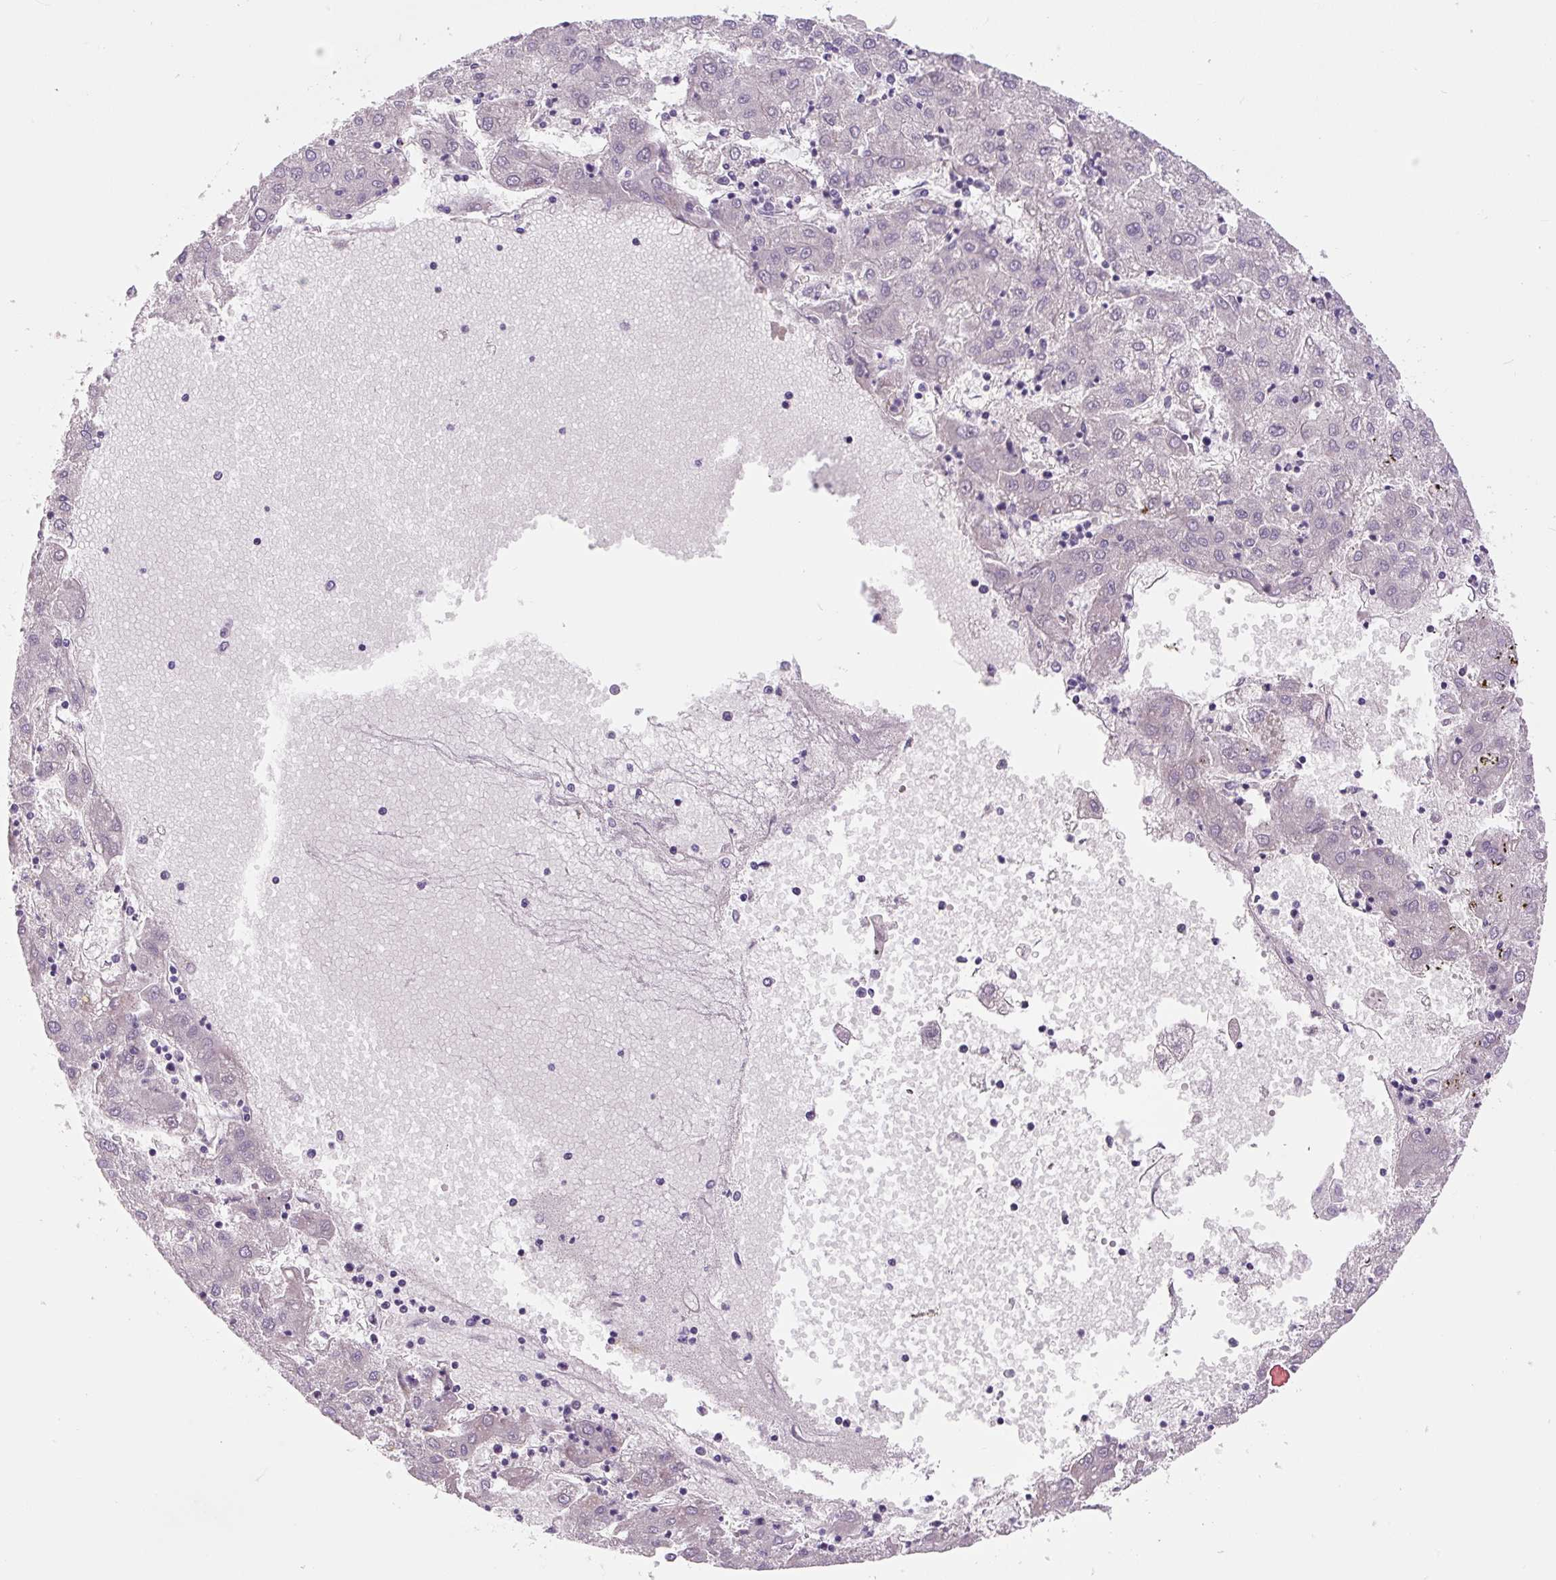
{"staining": {"intensity": "negative", "quantity": "none", "location": "none"}, "tissue": "liver cancer", "cell_type": "Tumor cells", "image_type": "cancer", "snomed": [{"axis": "morphology", "description": "Carcinoma, Hepatocellular, NOS"}, {"axis": "topography", "description": "Liver"}], "caption": "This is an immunohistochemistry (IHC) photomicrograph of human hepatocellular carcinoma (liver). There is no staining in tumor cells.", "gene": "CCL25", "patient": {"sex": "male", "age": 72}}